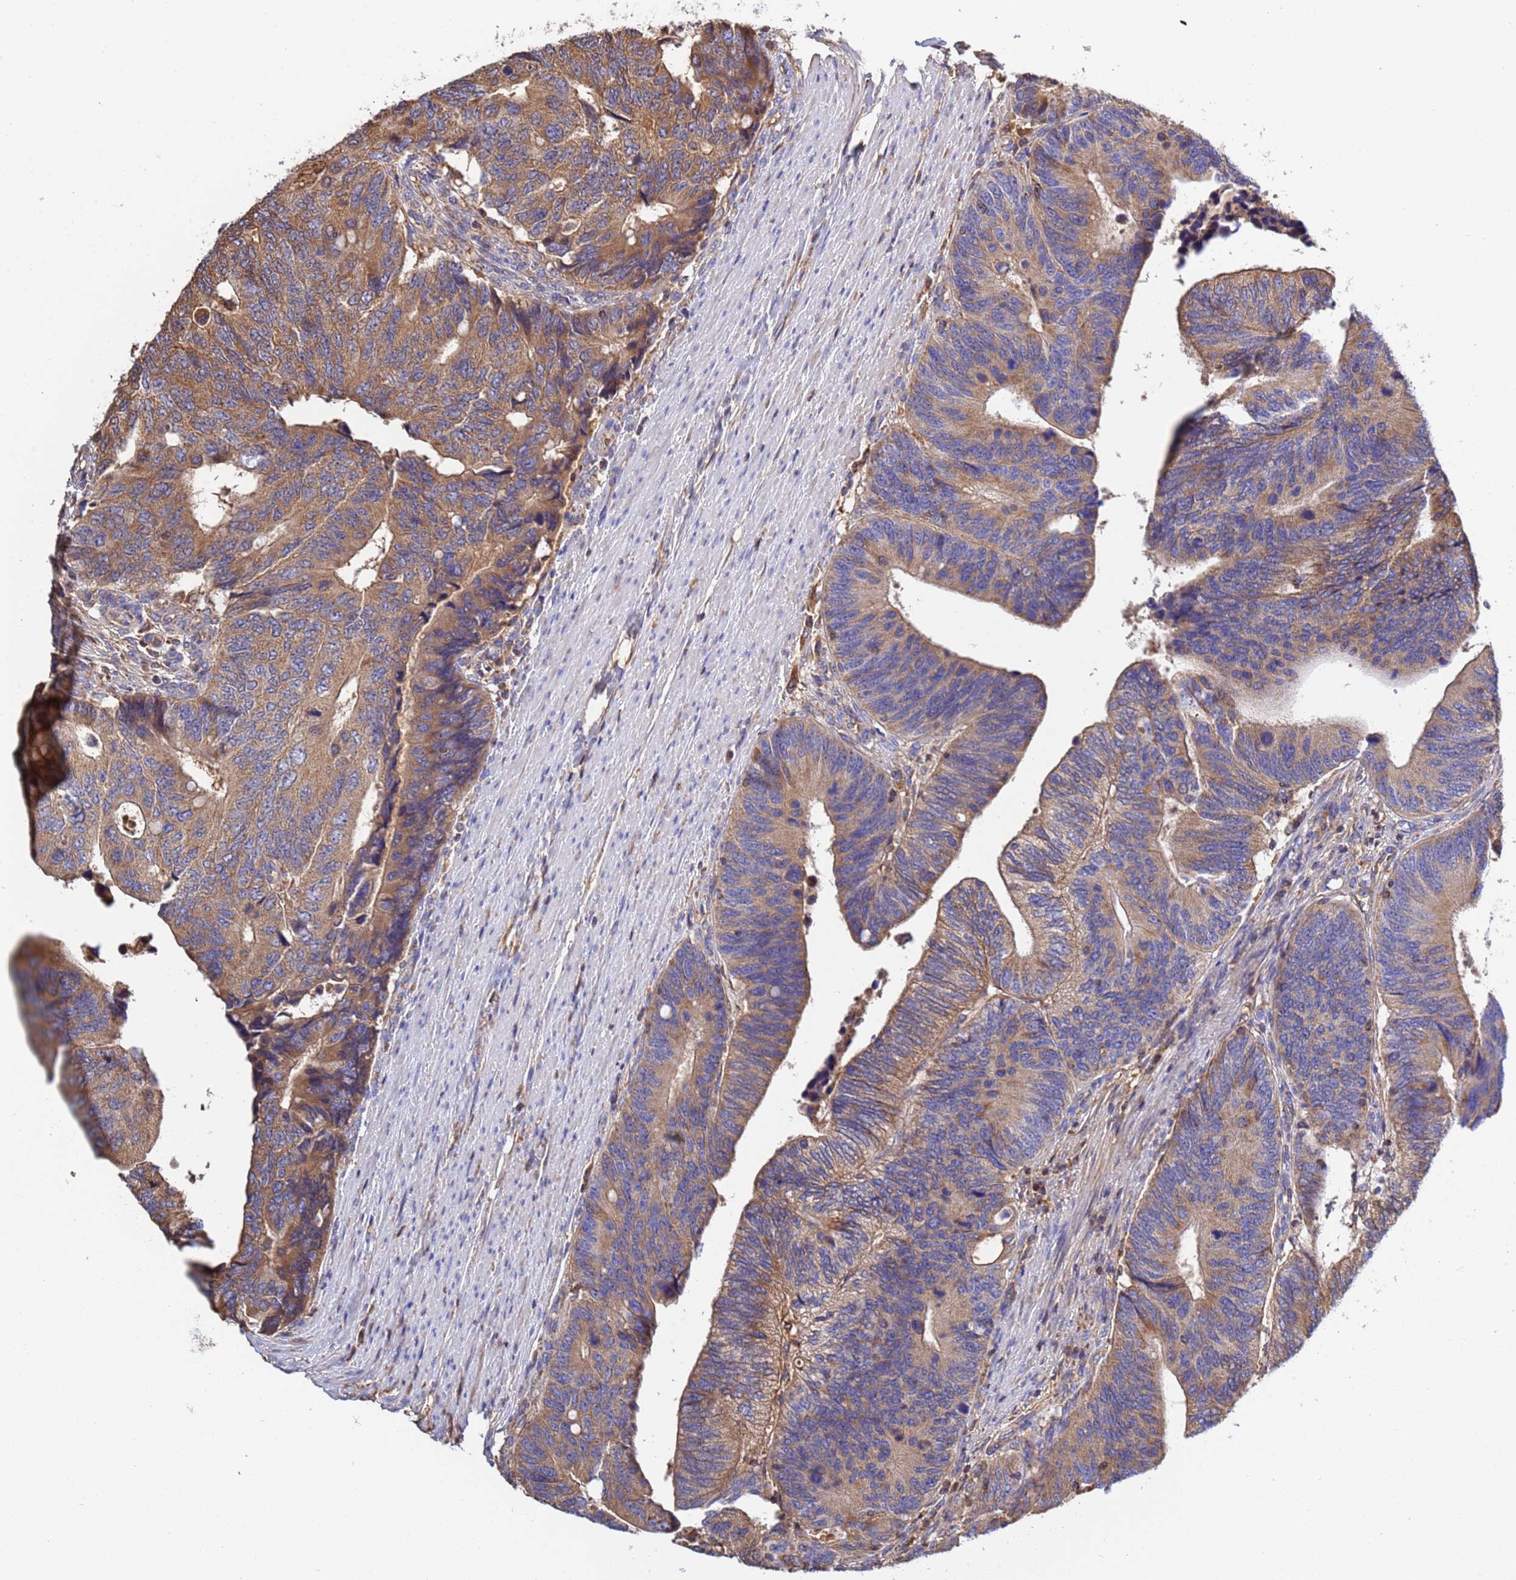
{"staining": {"intensity": "moderate", "quantity": ">75%", "location": "cytoplasmic/membranous"}, "tissue": "colorectal cancer", "cell_type": "Tumor cells", "image_type": "cancer", "snomed": [{"axis": "morphology", "description": "Adenocarcinoma, NOS"}, {"axis": "topography", "description": "Colon"}], "caption": "IHC image of neoplastic tissue: colorectal cancer (adenocarcinoma) stained using immunohistochemistry (IHC) reveals medium levels of moderate protein expression localized specifically in the cytoplasmic/membranous of tumor cells, appearing as a cytoplasmic/membranous brown color.", "gene": "GLUD1", "patient": {"sex": "male", "age": 87}}